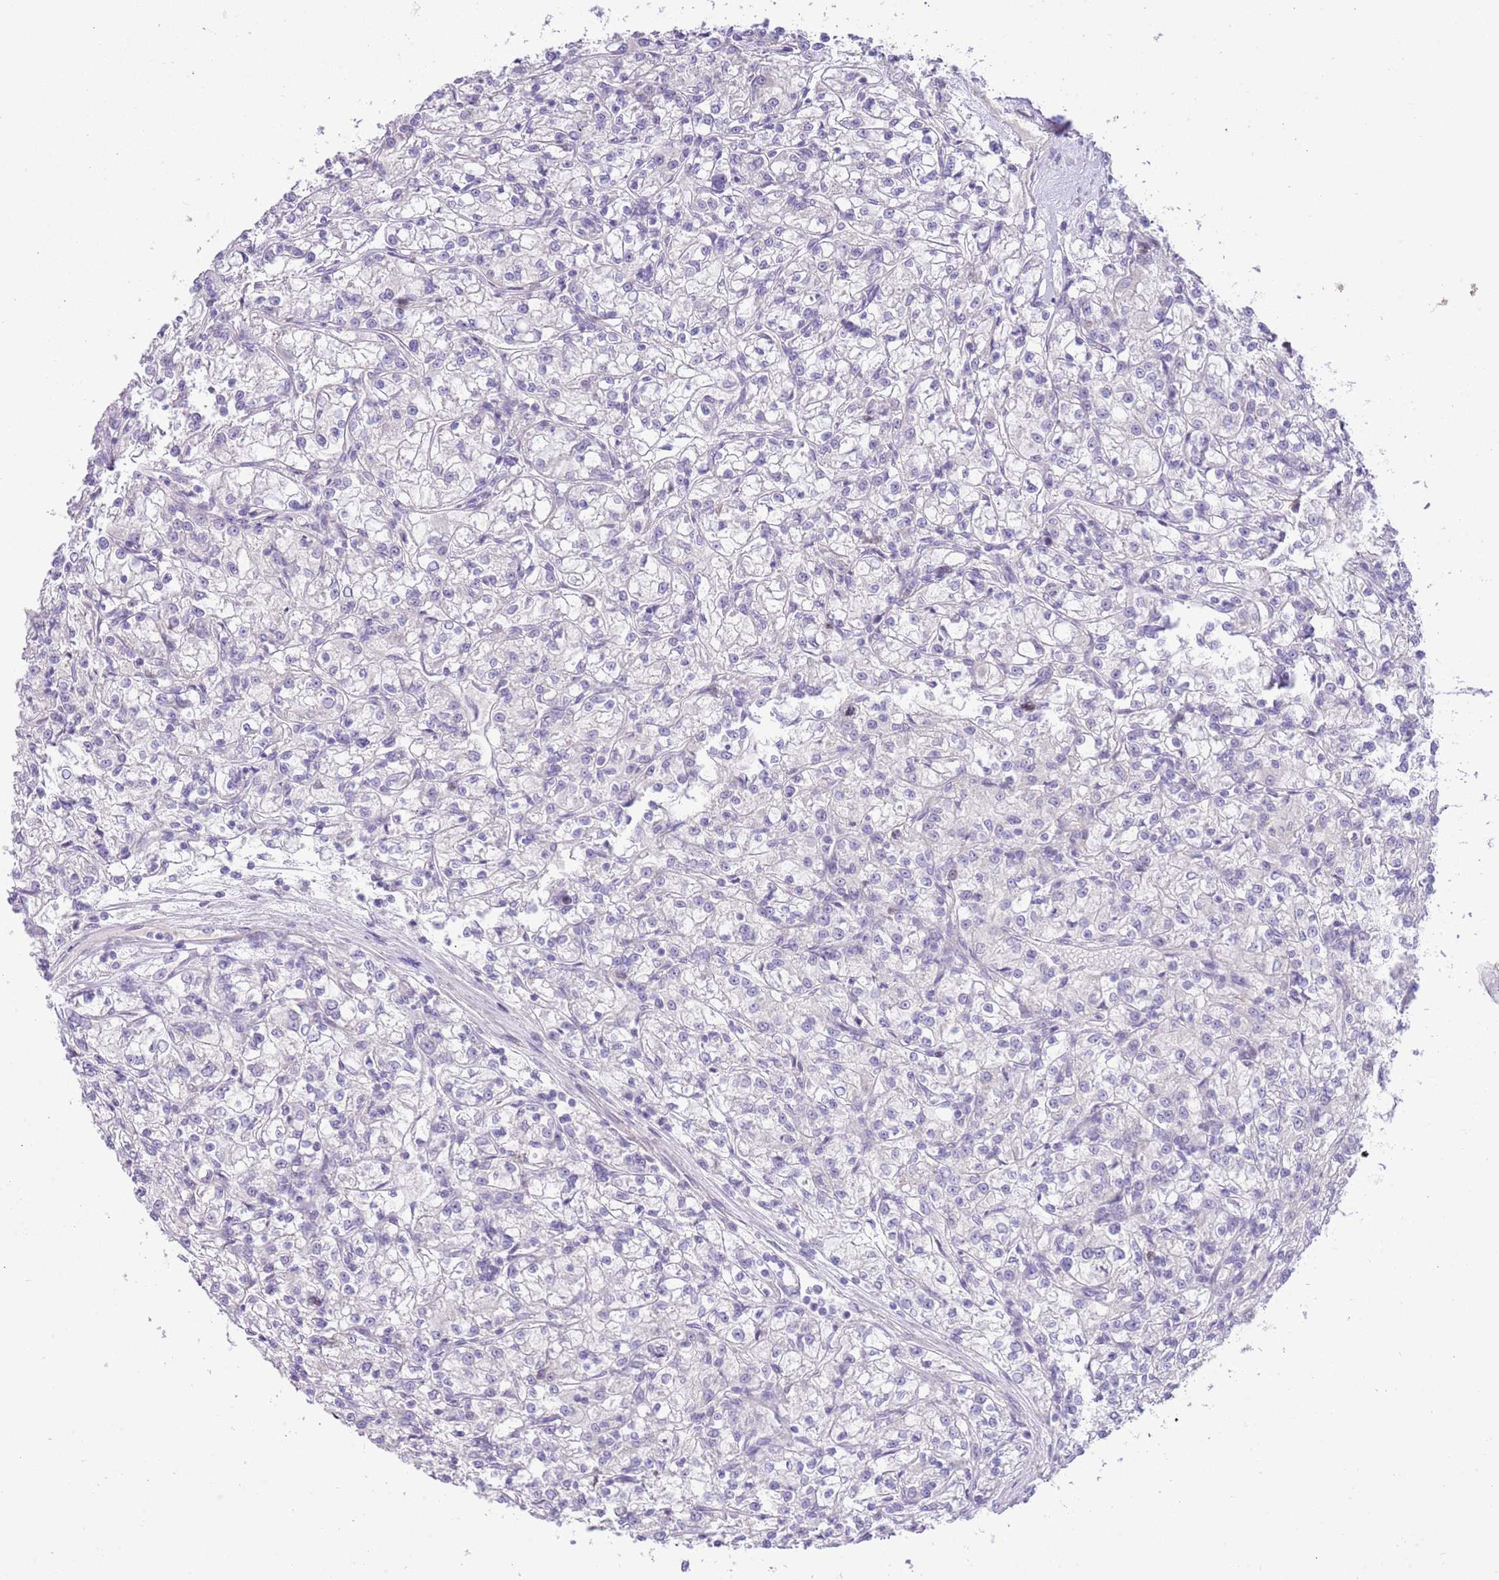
{"staining": {"intensity": "negative", "quantity": "none", "location": "none"}, "tissue": "renal cancer", "cell_type": "Tumor cells", "image_type": "cancer", "snomed": [{"axis": "morphology", "description": "Adenocarcinoma, NOS"}, {"axis": "topography", "description": "Kidney"}], "caption": "High magnification brightfield microscopy of renal cancer (adenocarcinoma) stained with DAB (brown) and counterstained with hematoxylin (blue): tumor cells show no significant staining.", "gene": "FBRSL1", "patient": {"sex": "female", "age": 59}}